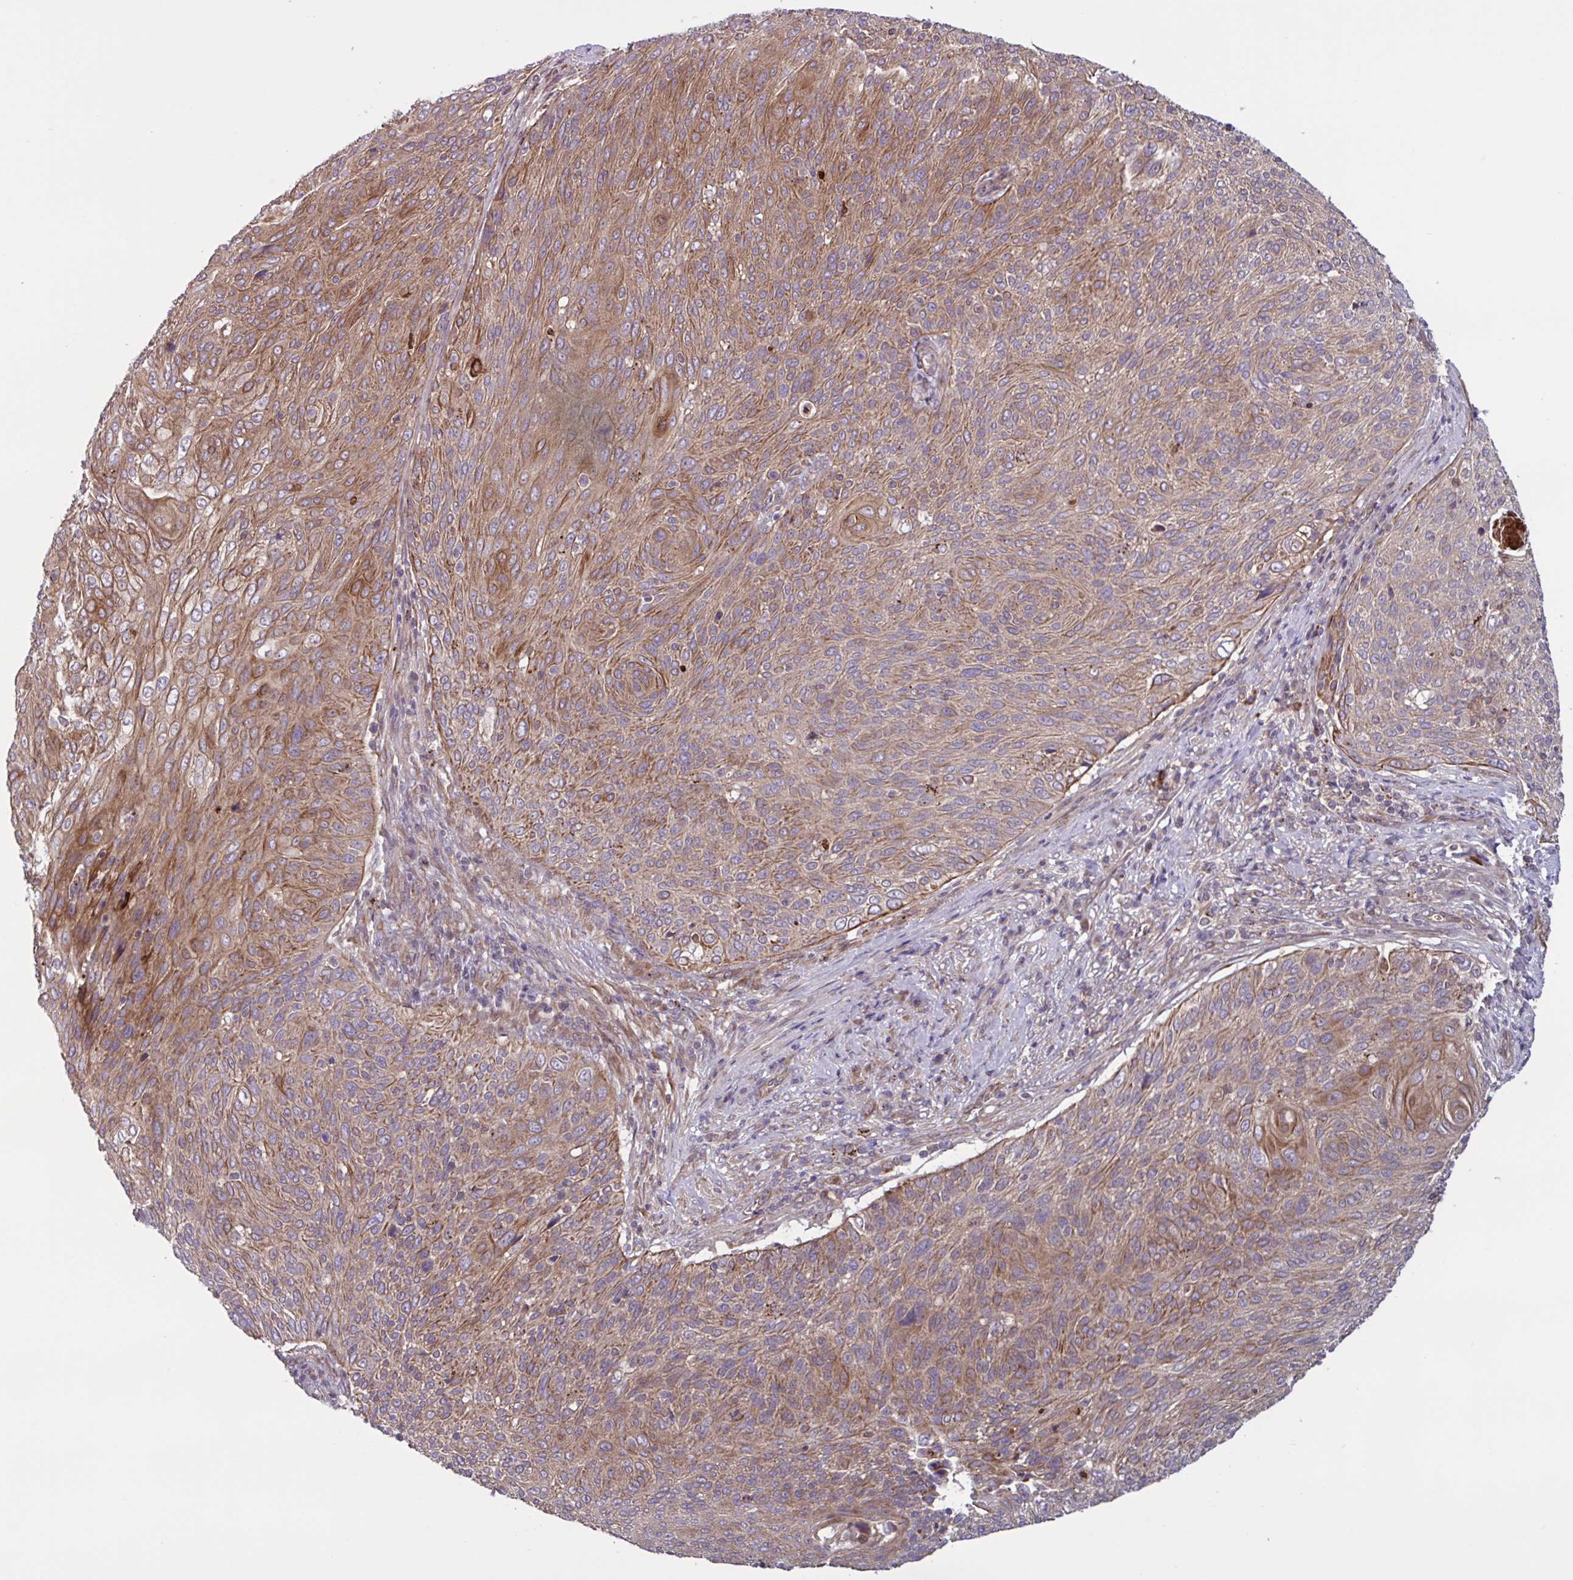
{"staining": {"intensity": "moderate", "quantity": "25%-75%", "location": "cytoplasmic/membranous"}, "tissue": "cervical cancer", "cell_type": "Tumor cells", "image_type": "cancer", "snomed": [{"axis": "morphology", "description": "Squamous cell carcinoma, NOS"}, {"axis": "topography", "description": "Cervix"}], "caption": "An immunohistochemistry photomicrograph of neoplastic tissue is shown. Protein staining in brown shows moderate cytoplasmic/membranous positivity in cervical cancer (squamous cell carcinoma) within tumor cells.", "gene": "GLTP", "patient": {"sex": "female", "age": 31}}